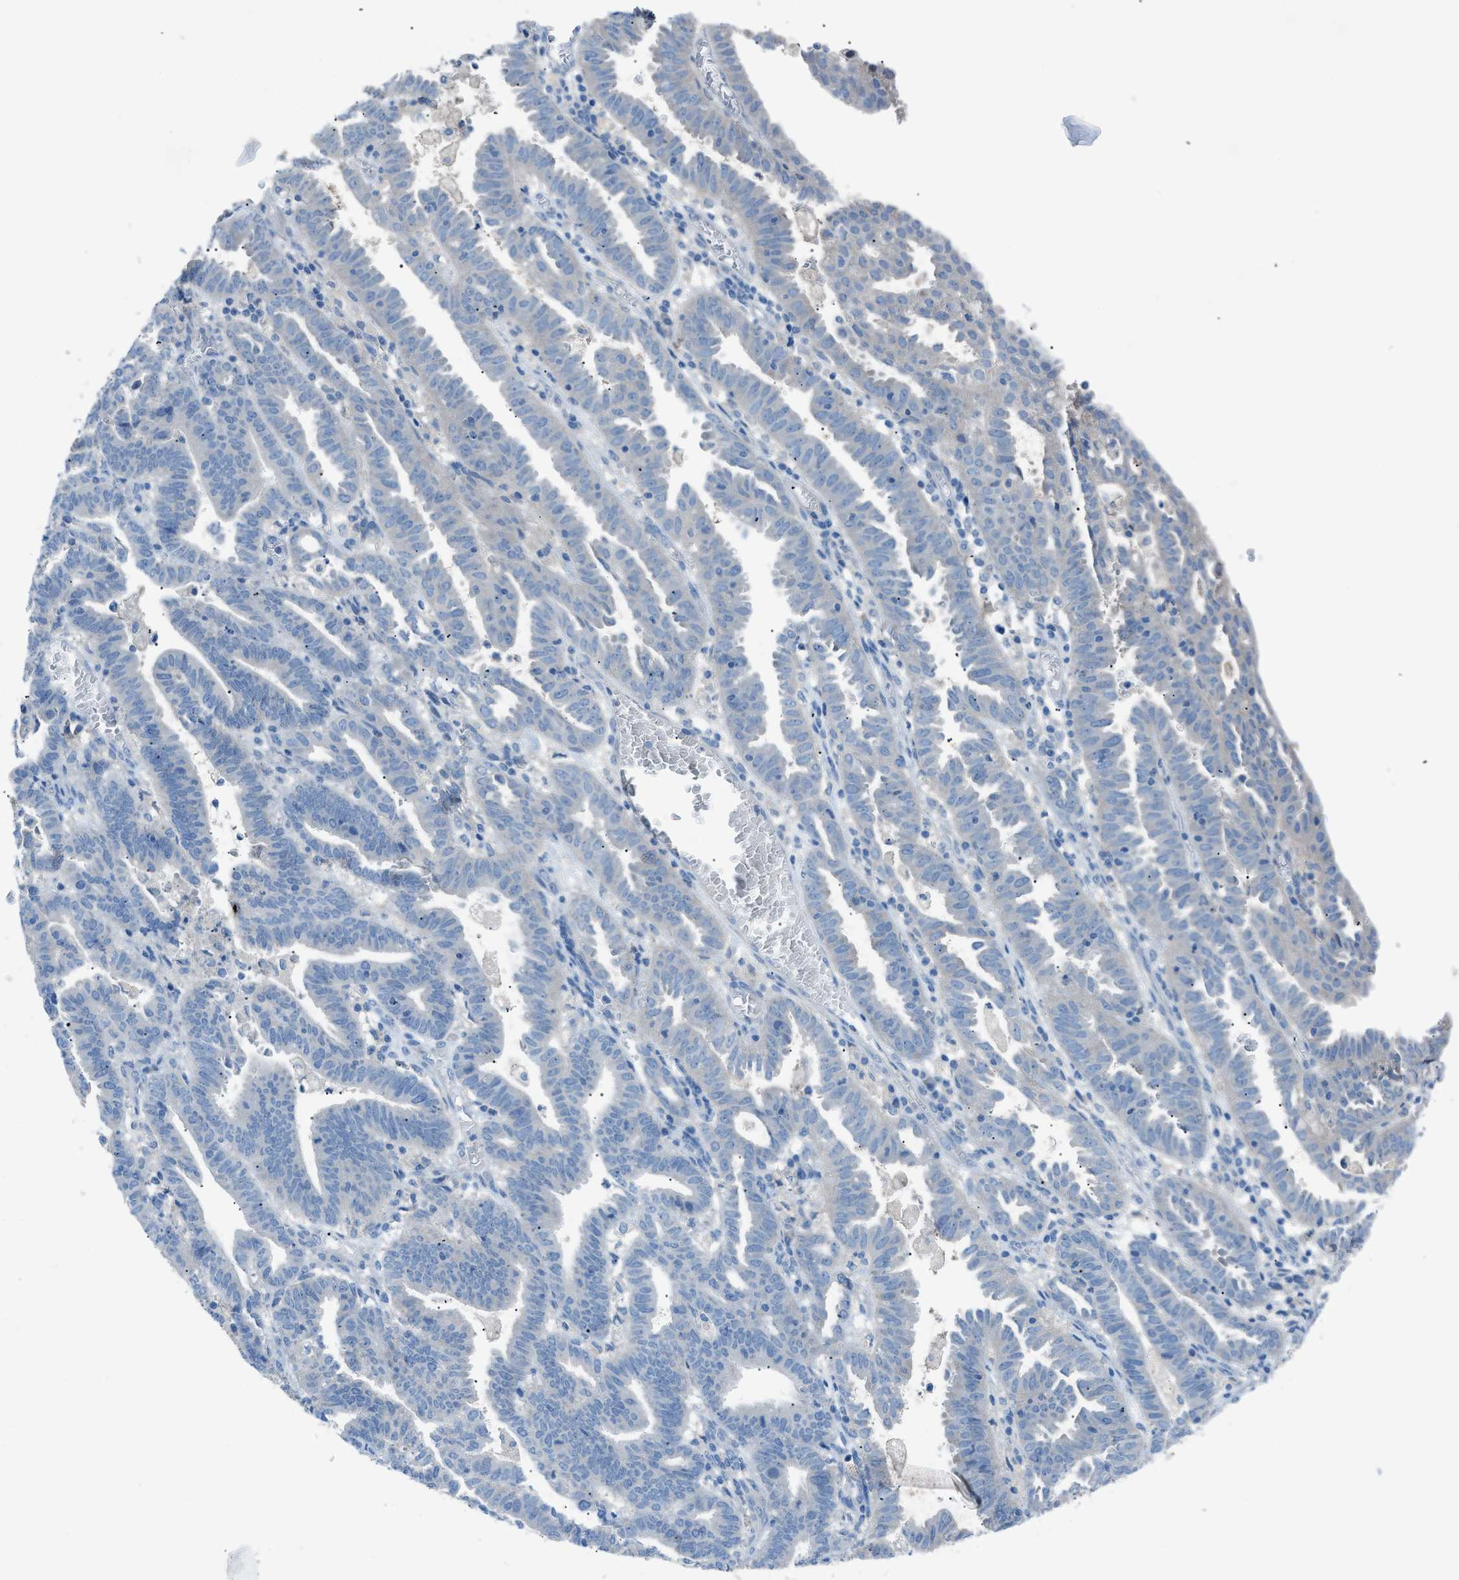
{"staining": {"intensity": "negative", "quantity": "none", "location": "none"}, "tissue": "endometrial cancer", "cell_type": "Tumor cells", "image_type": "cancer", "snomed": [{"axis": "morphology", "description": "Adenocarcinoma, NOS"}, {"axis": "topography", "description": "Uterus"}], "caption": "Immunohistochemical staining of human adenocarcinoma (endometrial) reveals no significant expression in tumor cells.", "gene": "C5AR2", "patient": {"sex": "female", "age": 83}}